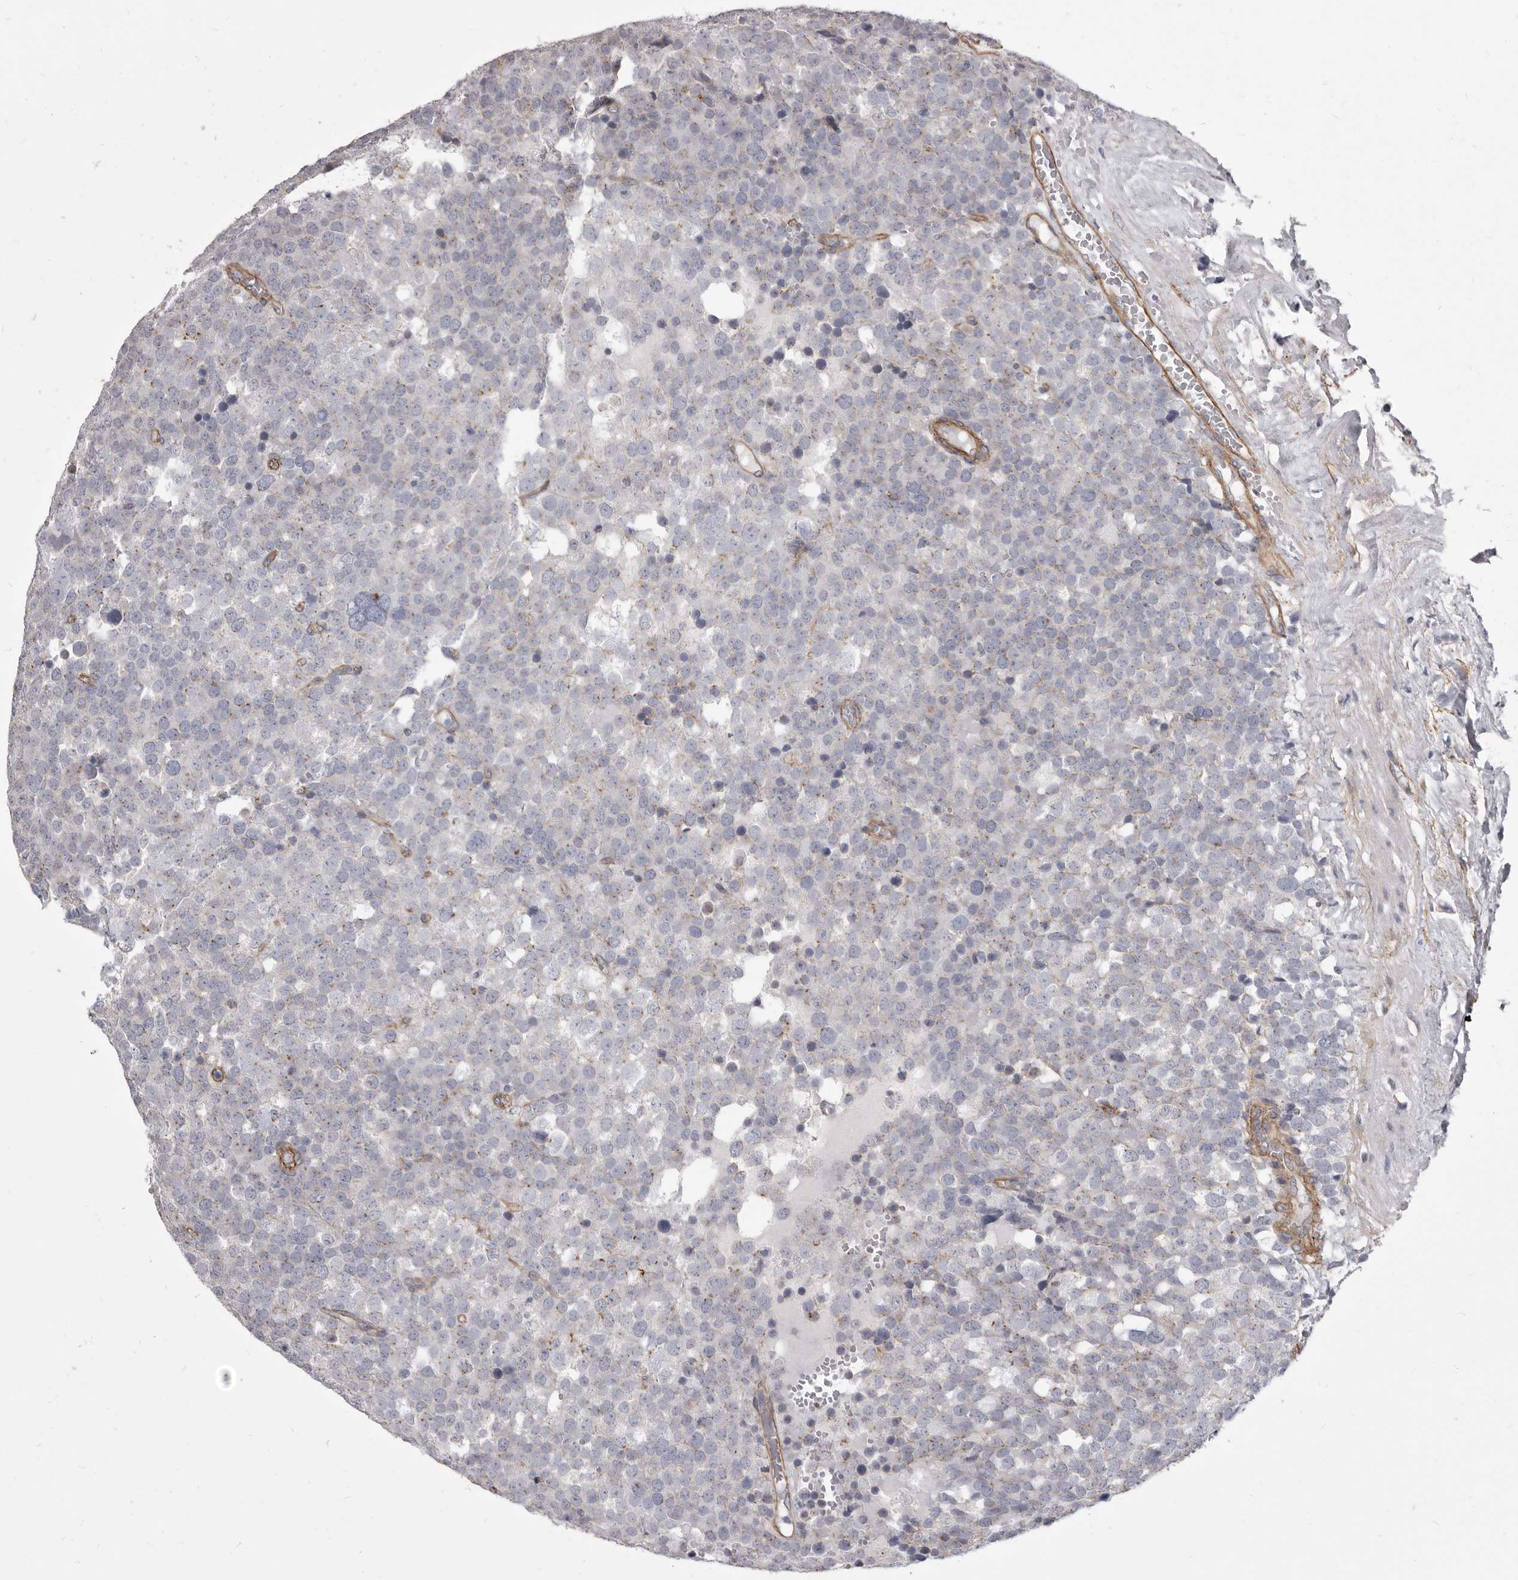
{"staining": {"intensity": "negative", "quantity": "none", "location": "none"}, "tissue": "testis cancer", "cell_type": "Tumor cells", "image_type": "cancer", "snomed": [{"axis": "morphology", "description": "Seminoma, NOS"}, {"axis": "topography", "description": "Testis"}], "caption": "Tumor cells show no significant protein positivity in testis cancer.", "gene": "P2RX6", "patient": {"sex": "male", "age": 71}}